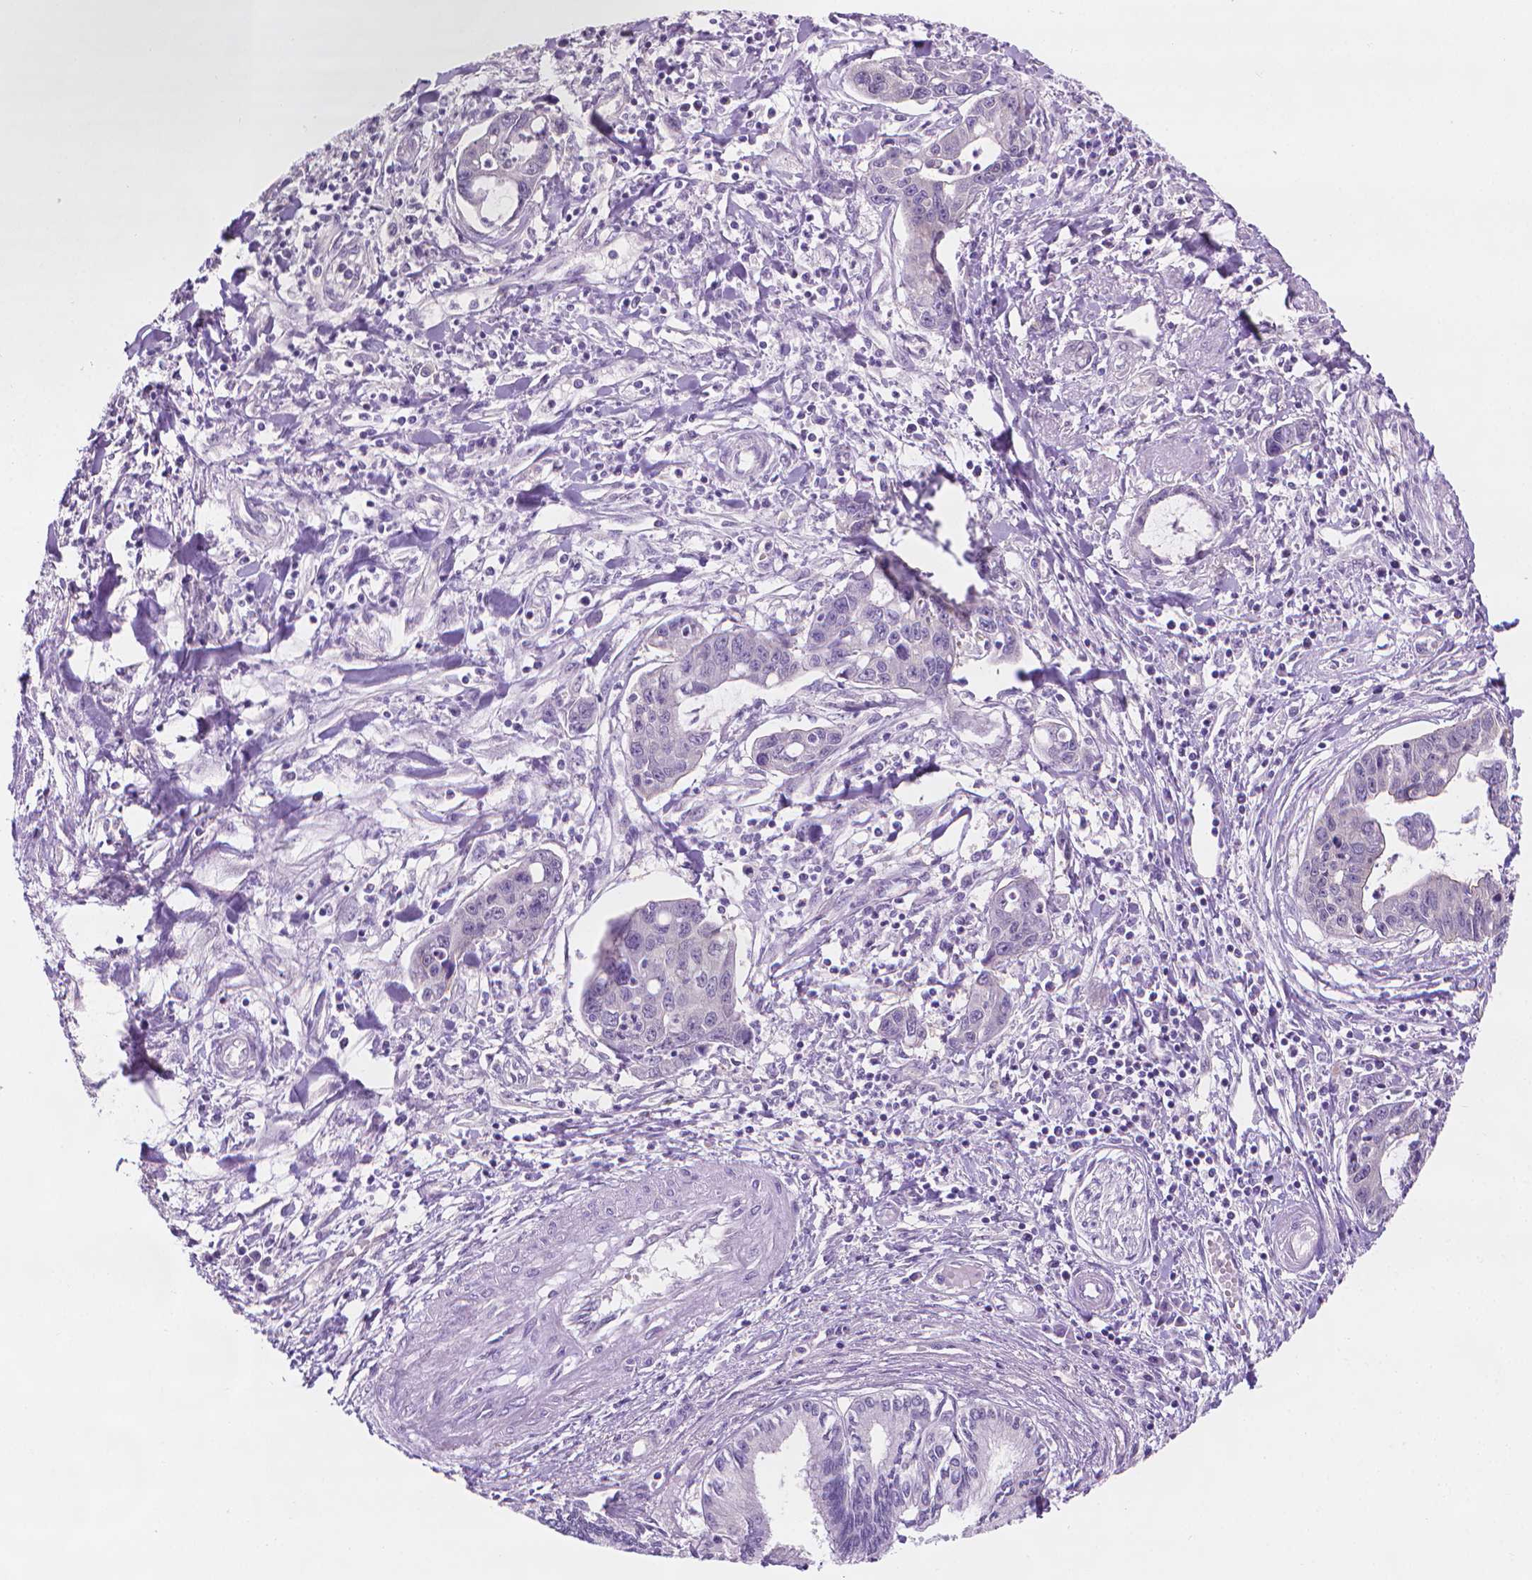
{"staining": {"intensity": "negative", "quantity": "none", "location": "none"}, "tissue": "liver cancer", "cell_type": "Tumor cells", "image_type": "cancer", "snomed": [{"axis": "morphology", "description": "Cholangiocarcinoma"}, {"axis": "topography", "description": "Liver"}], "caption": "Immunohistochemistry of human liver cholangiocarcinoma demonstrates no staining in tumor cells.", "gene": "FASN", "patient": {"sex": "male", "age": 58}}